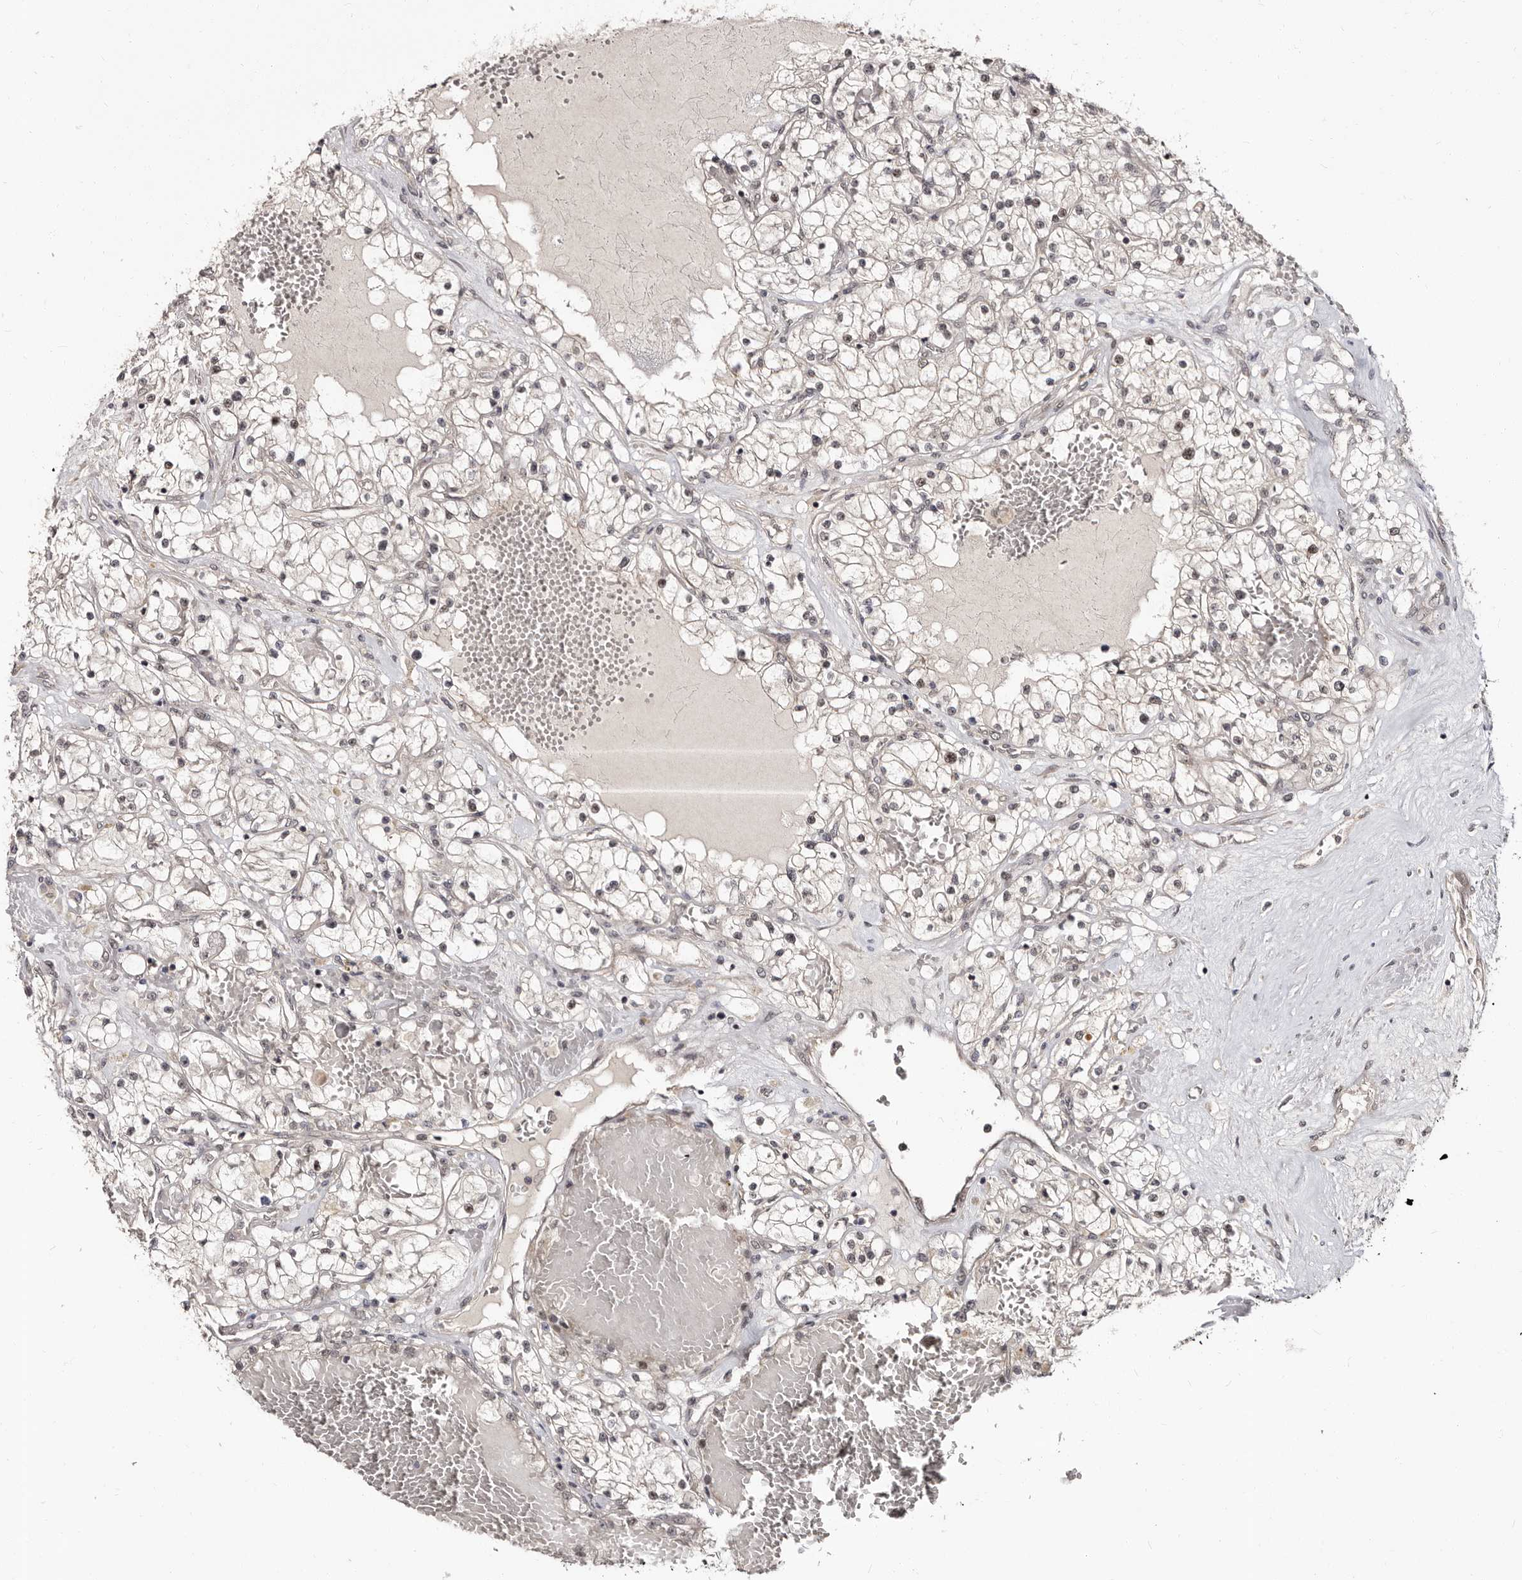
{"staining": {"intensity": "negative", "quantity": "none", "location": "none"}, "tissue": "renal cancer", "cell_type": "Tumor cells", "image_type": "cancer", "snomed": [{"axis": "morphology", "description": "Normal tissue, NOS"}, {"axis": "morphology", "description": "Adenocarcinoma, NOS"}, {"axis": "topography", "description": "Kidney"}], "caption": "This is a histopathology image of immunohistochemistry staining of renal cancer (adenocarcinoma), which shows no staining in tumor cells. (DAB (3,3'-diaminobenzidine) immunohistochemistry visualized using brightfield microscopy, high magnification).", "gene": "TBC1D22B", "patient": {"sex": "male", "age": 68}}